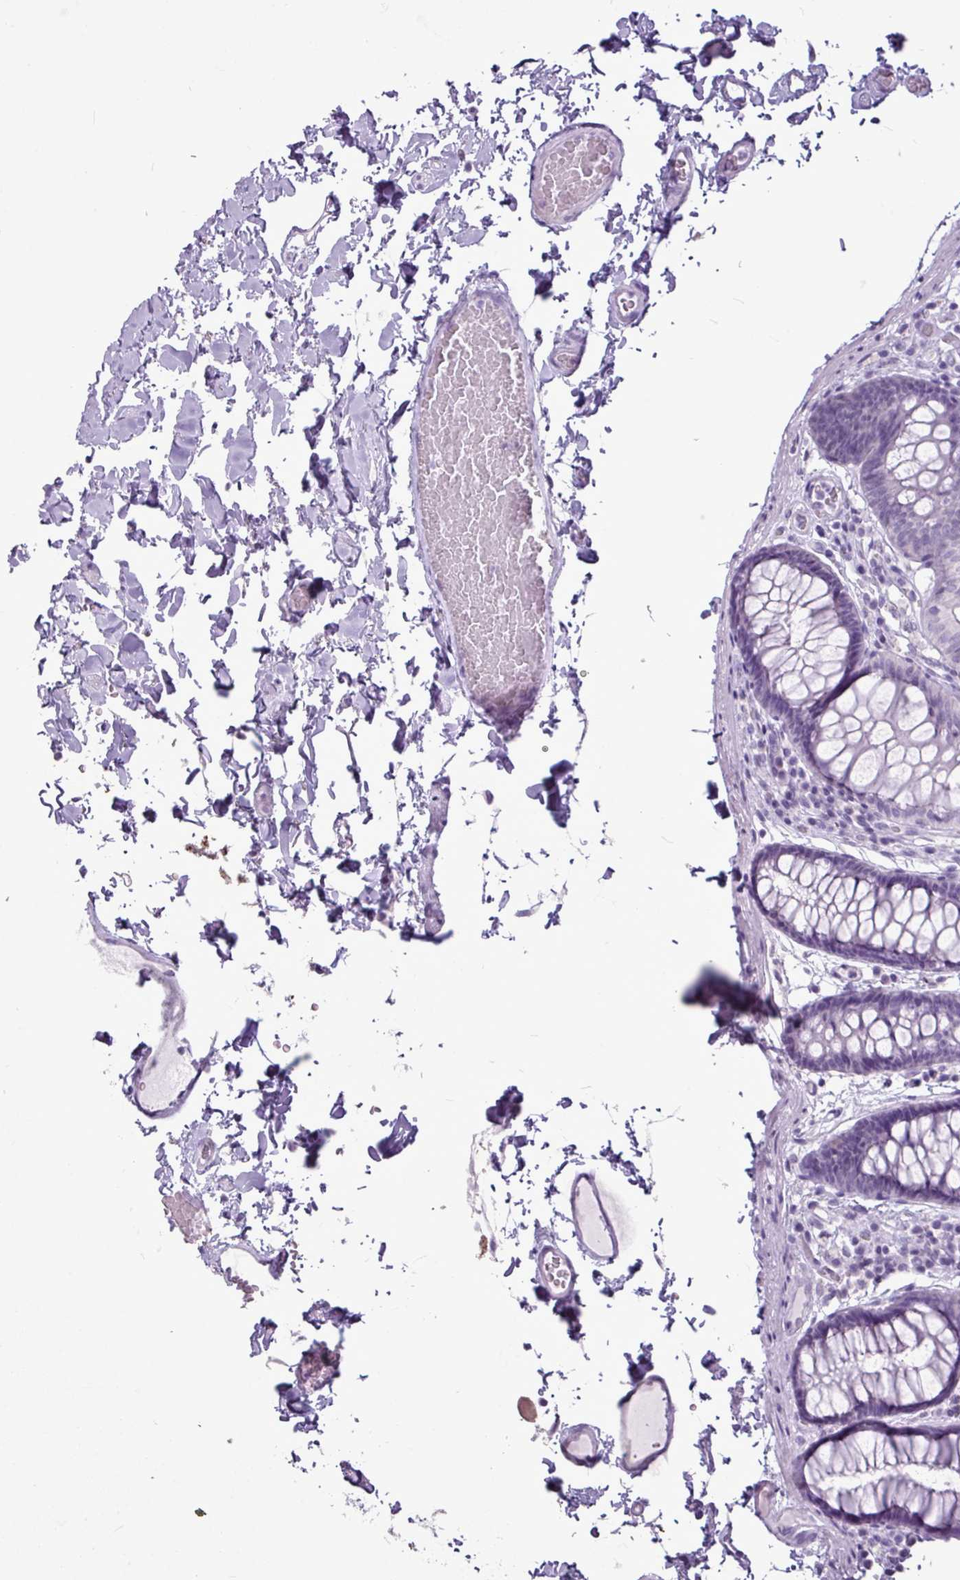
{"staining": {"intensity": "negative", "quantity": "none", "location": "none"}, "tissue": "colon", "cell_type": "Endothelial cells", "image_type": "normal", "snomed": [{"axis": "morphology", "description": "Normal tissue, NOS"}, {"axis": "topography", "description": "Colon"}], "caption": "High power microscopy photomicrograph of an immunohistochemistry photomicrograph of benign colon, revealing no significant positivity in endothelial cells.", "gene": "AMY2A", "patient": {"sex": "male", "age": 84}}